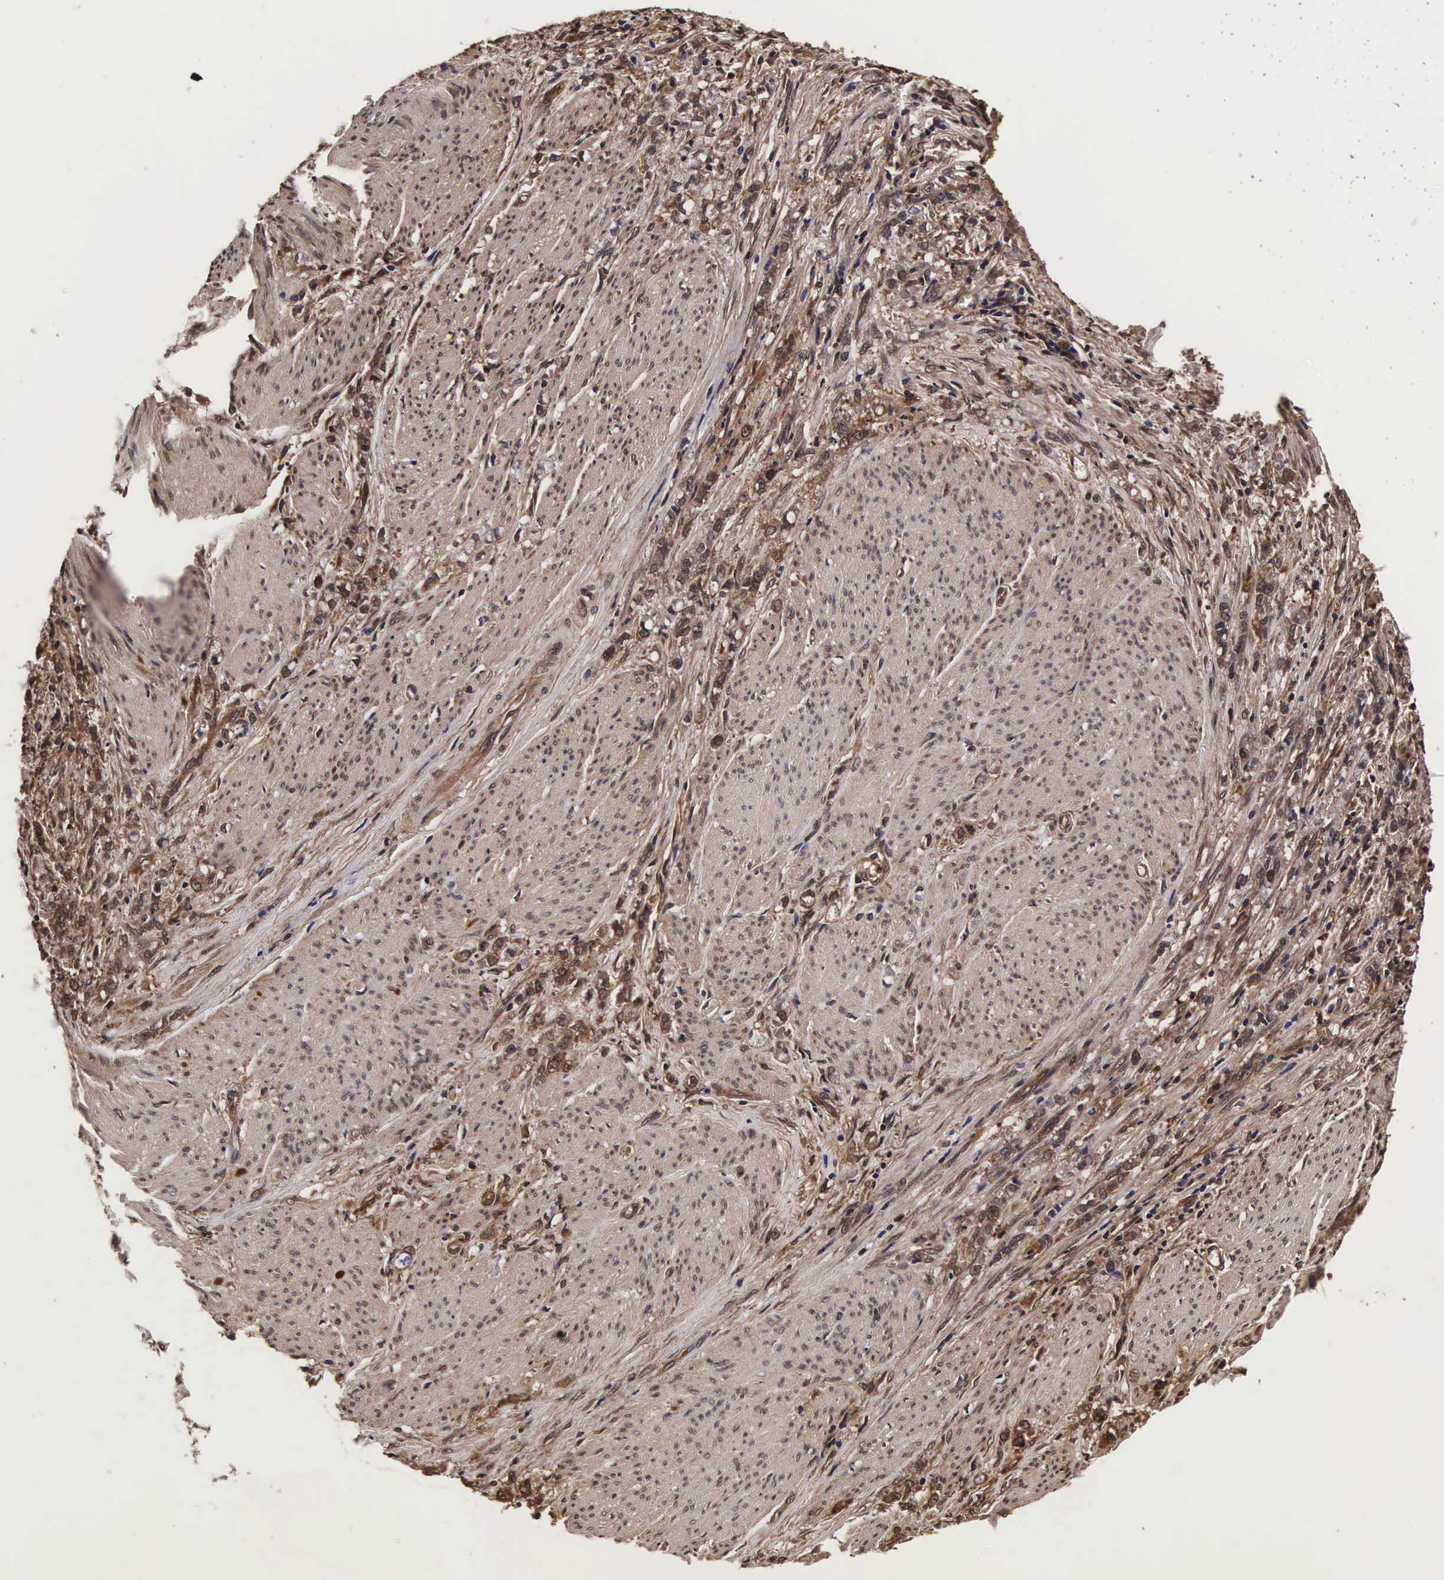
{"staining": {"intensity": "strong", "quantity": ">75%", "location": "cytoplasmic/membranous,nuclear"}, "tissue": "stomach cancer", "cell_type": "Tumor cells", "image_type": "cancer", "snomed": [{"axis": "morphology", "description": "Adenocarcinoma, NOS"}, {"axis": "topography", "description": "Stomach"}], "caption": "About >75% of tumor cells in human adenocarcinoma (stomach) demonstrate strong cytoplasmic/membranous and nuclear protein staining as visualized by brown immunohistochemical staining.", "gene": "TECPR2", "patient": {"sex": "male", "age": 72}}